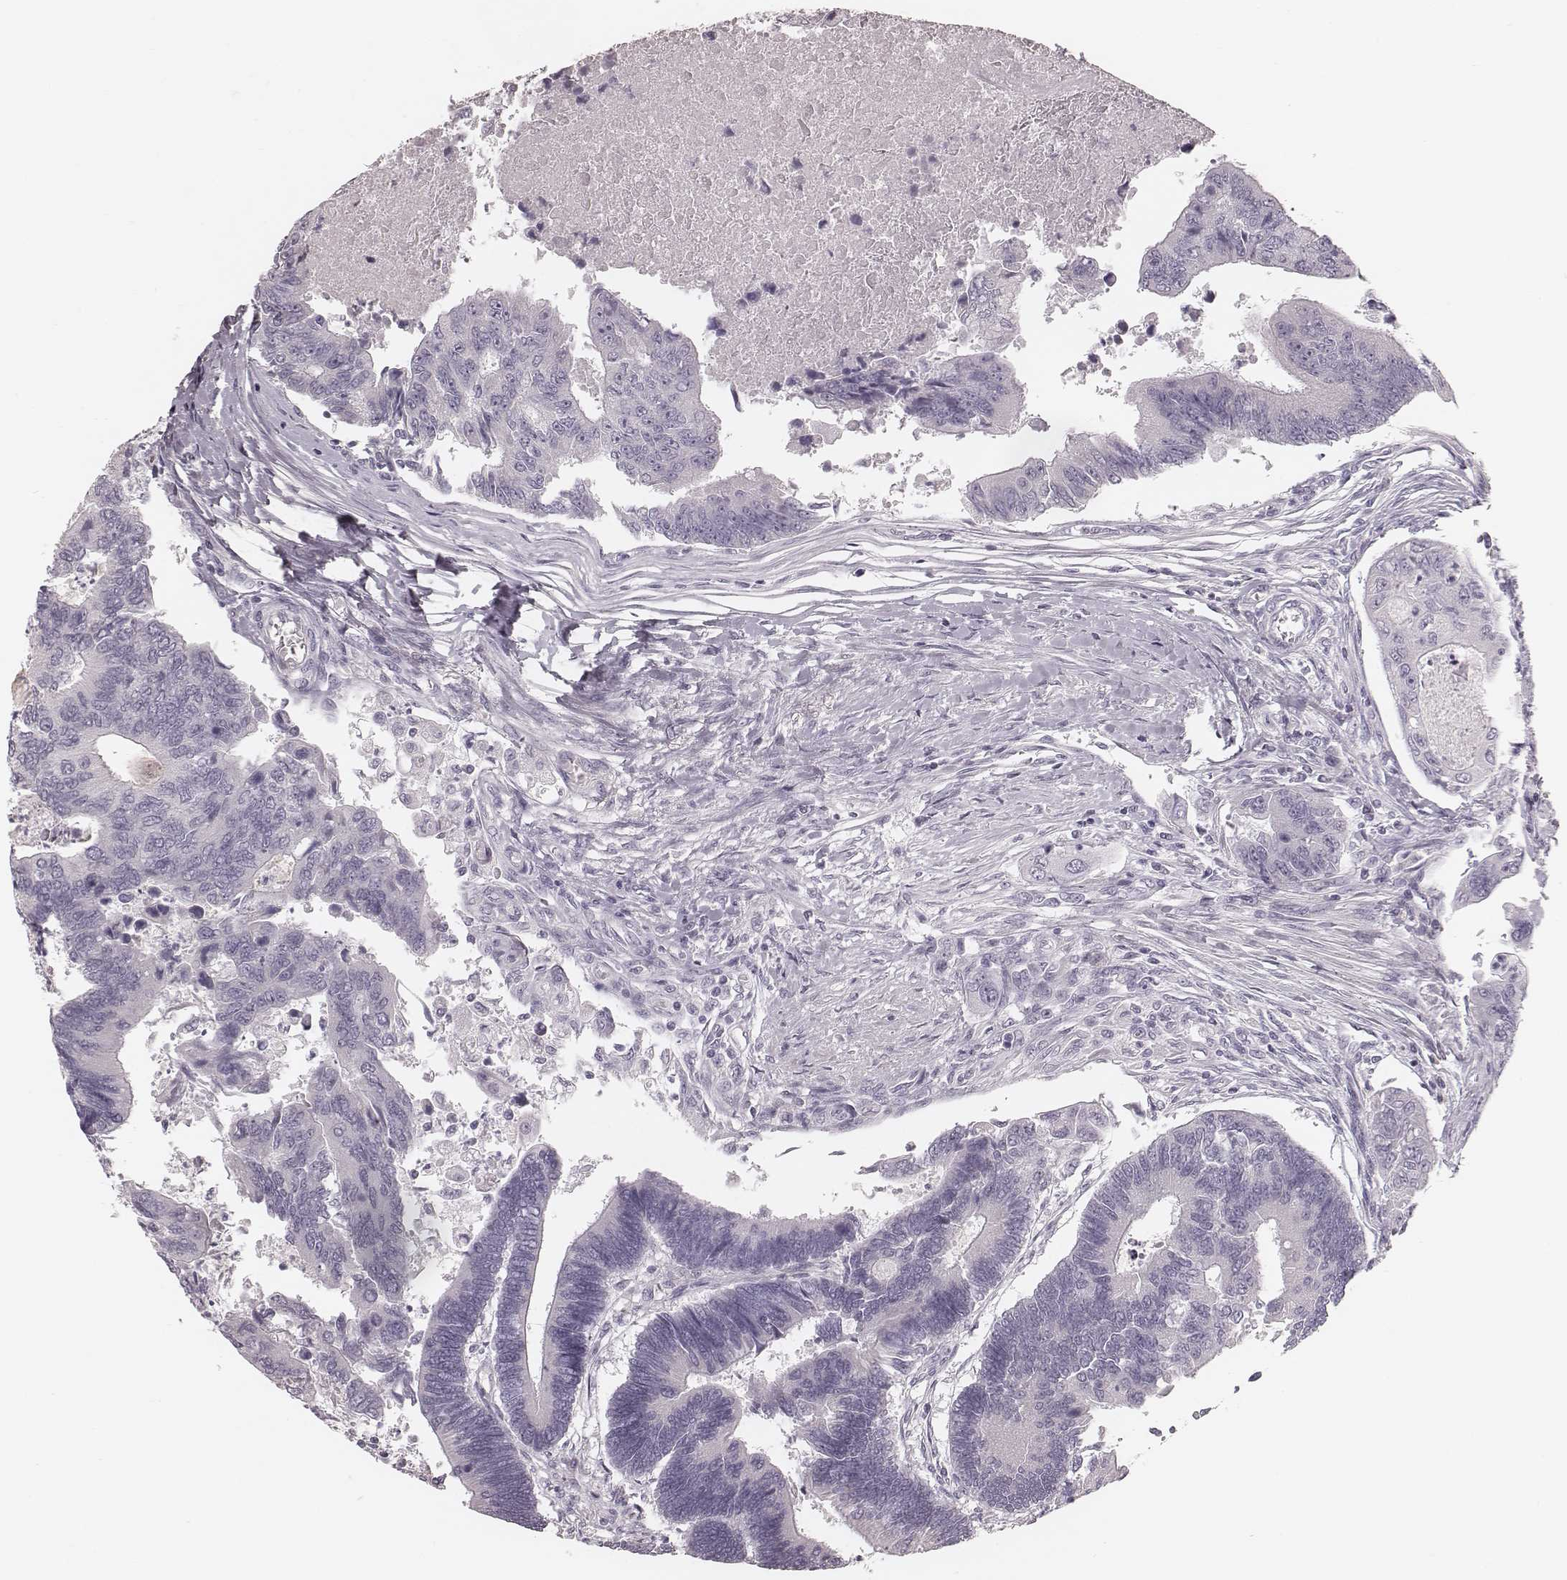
{"staining": {"intensity": "negative", "quantity": "none", "location": "none"}, "tissue": "colorectal cancer", "cell_type": "Tumor cells", "image_type": "cancer", "snomed": [{"axis": "morphology", "description": "Adenocarcinoma, NOS"}, {"axis": "topography", "description": "Colon"}], "caption": "This is an immunohistochemistry photomicrograph of human colorectal cancer (adenocarcinoma). There is no positivity in tumor cells.", "gene": "SPA17", "patient": {"sex": "female", "age": 67}}